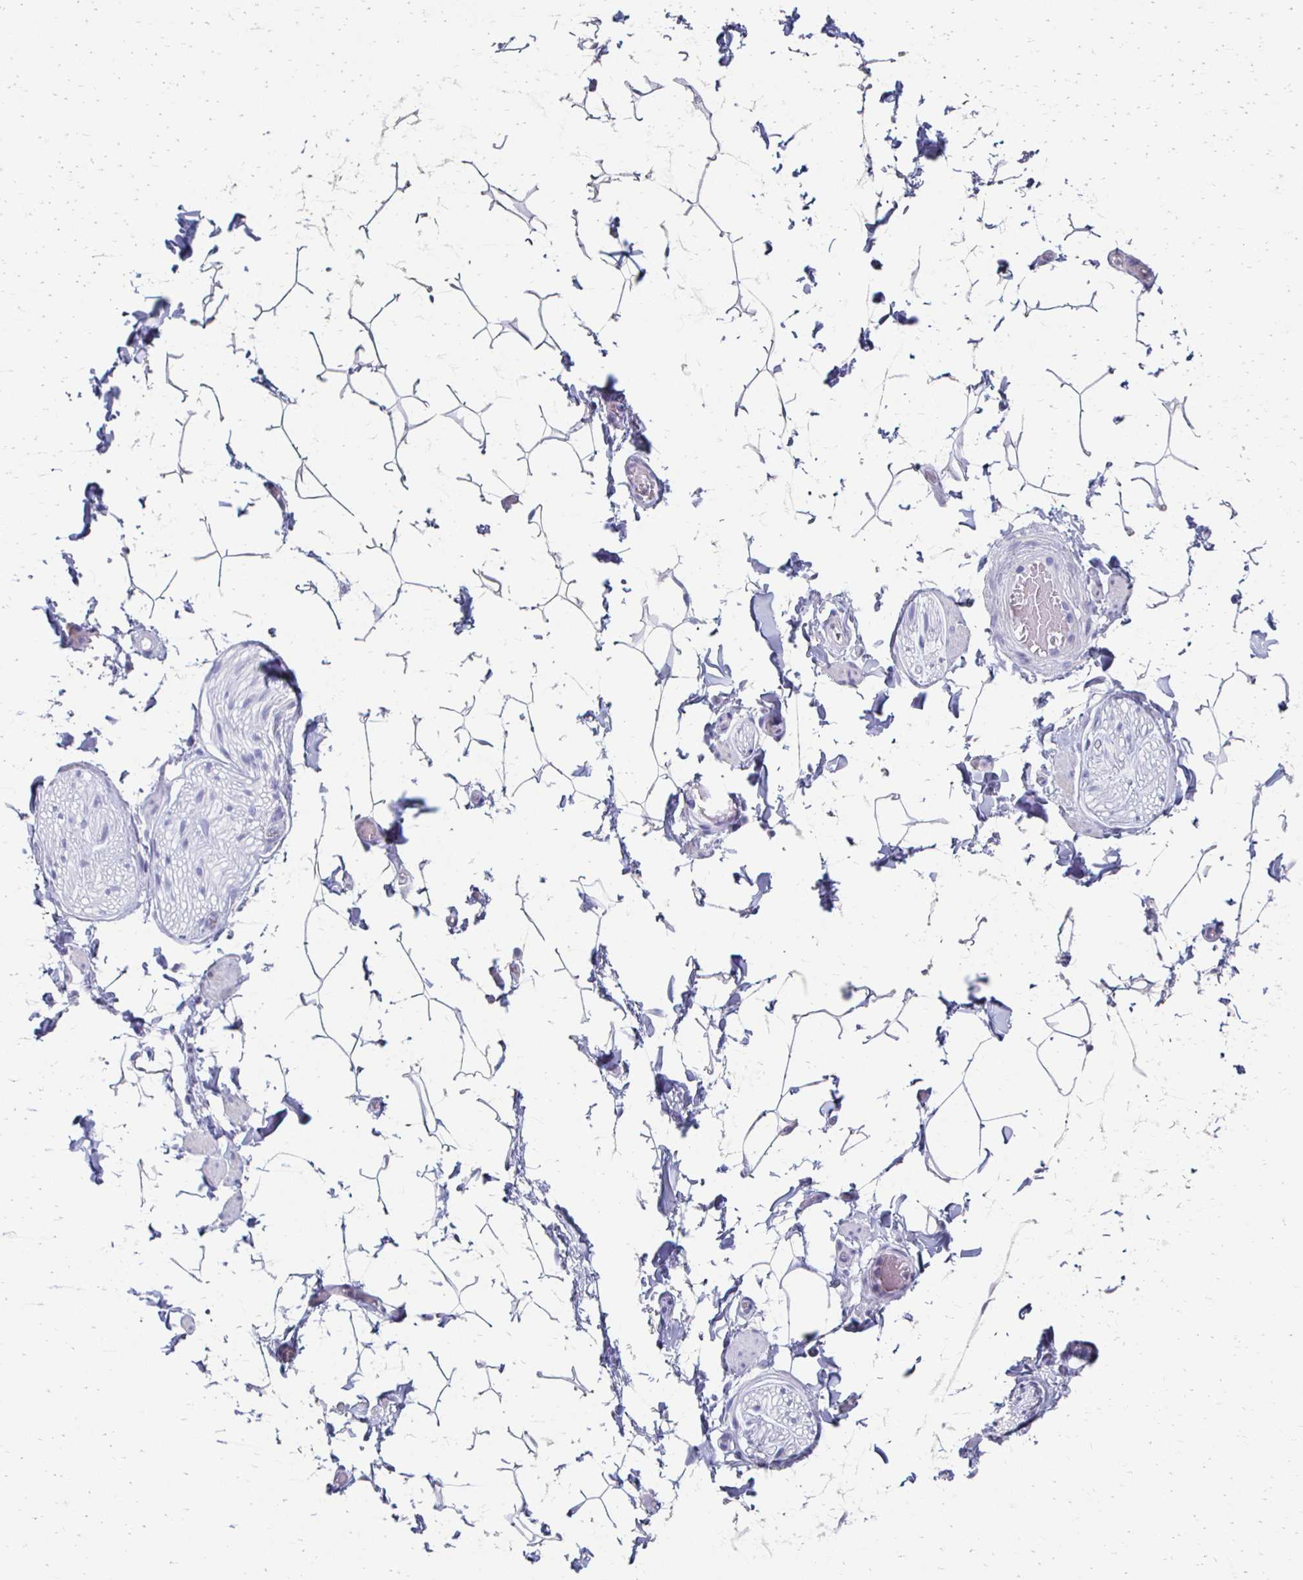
{"staining": {"intensity": "negative", "quantity": "none", "location": "none"}, "tissue": "adipose tissue", "cell_type": "Adipocytes", "image_type": "normal", "snomed": [{"axis": "morphology", "description": "Normal tissue, NOS"}, {"axis": "topography", "description": "Epididymis"}, {"axis": "topography", "description": "Peripheral nerve tissue"}], "caption": "Benign adipose tissue was stained to show a protein in brown. There is no significant positivity in adipocytes. (Brightfield microscopy of DAB (3,3'-diaminobenzidine) immunohistochemistry at high magnification).", "gene": "CXCR2", "patient": {"sex": "male", "age": 32}}